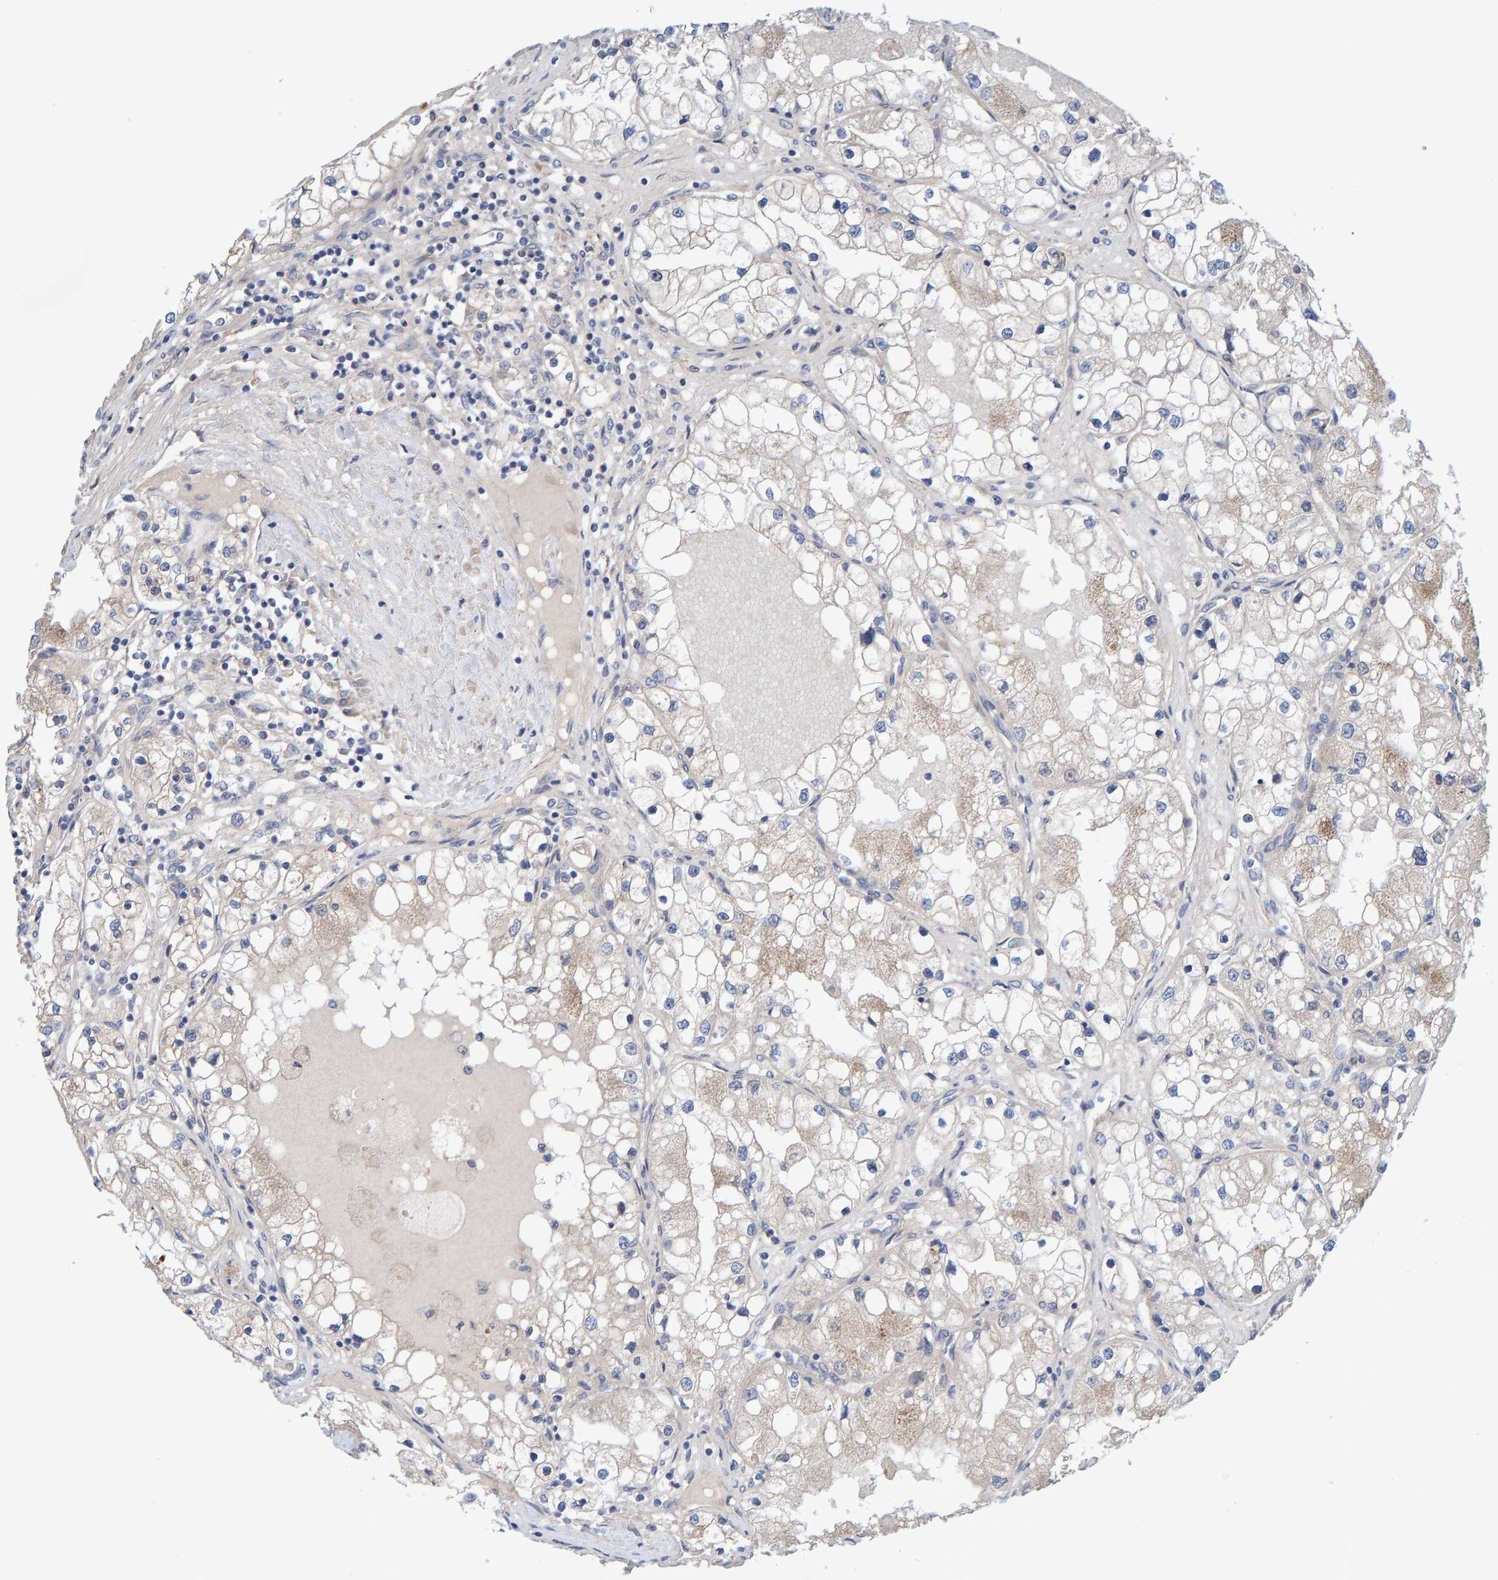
{"staining": {"intensity": "weak", "quantity": "<25%", "location": "cytoplasmic/membranous"}, "tissue": "renal cancer", "cell_type": "Tumor cells", "image_type": "cancer", "snomed": [{"axis": "morphology", "description": "Adenocarcinoma, NOS"}, {"axis": "topography", "description": "Kidney"}], "caption": "Immunohistochemistry (IHC) of renal cancer (adenocarcinoma) reveals no staining in tumor cells.", "gene": "LRSAM1", "patient": {"sex": "male", "age": 68}}